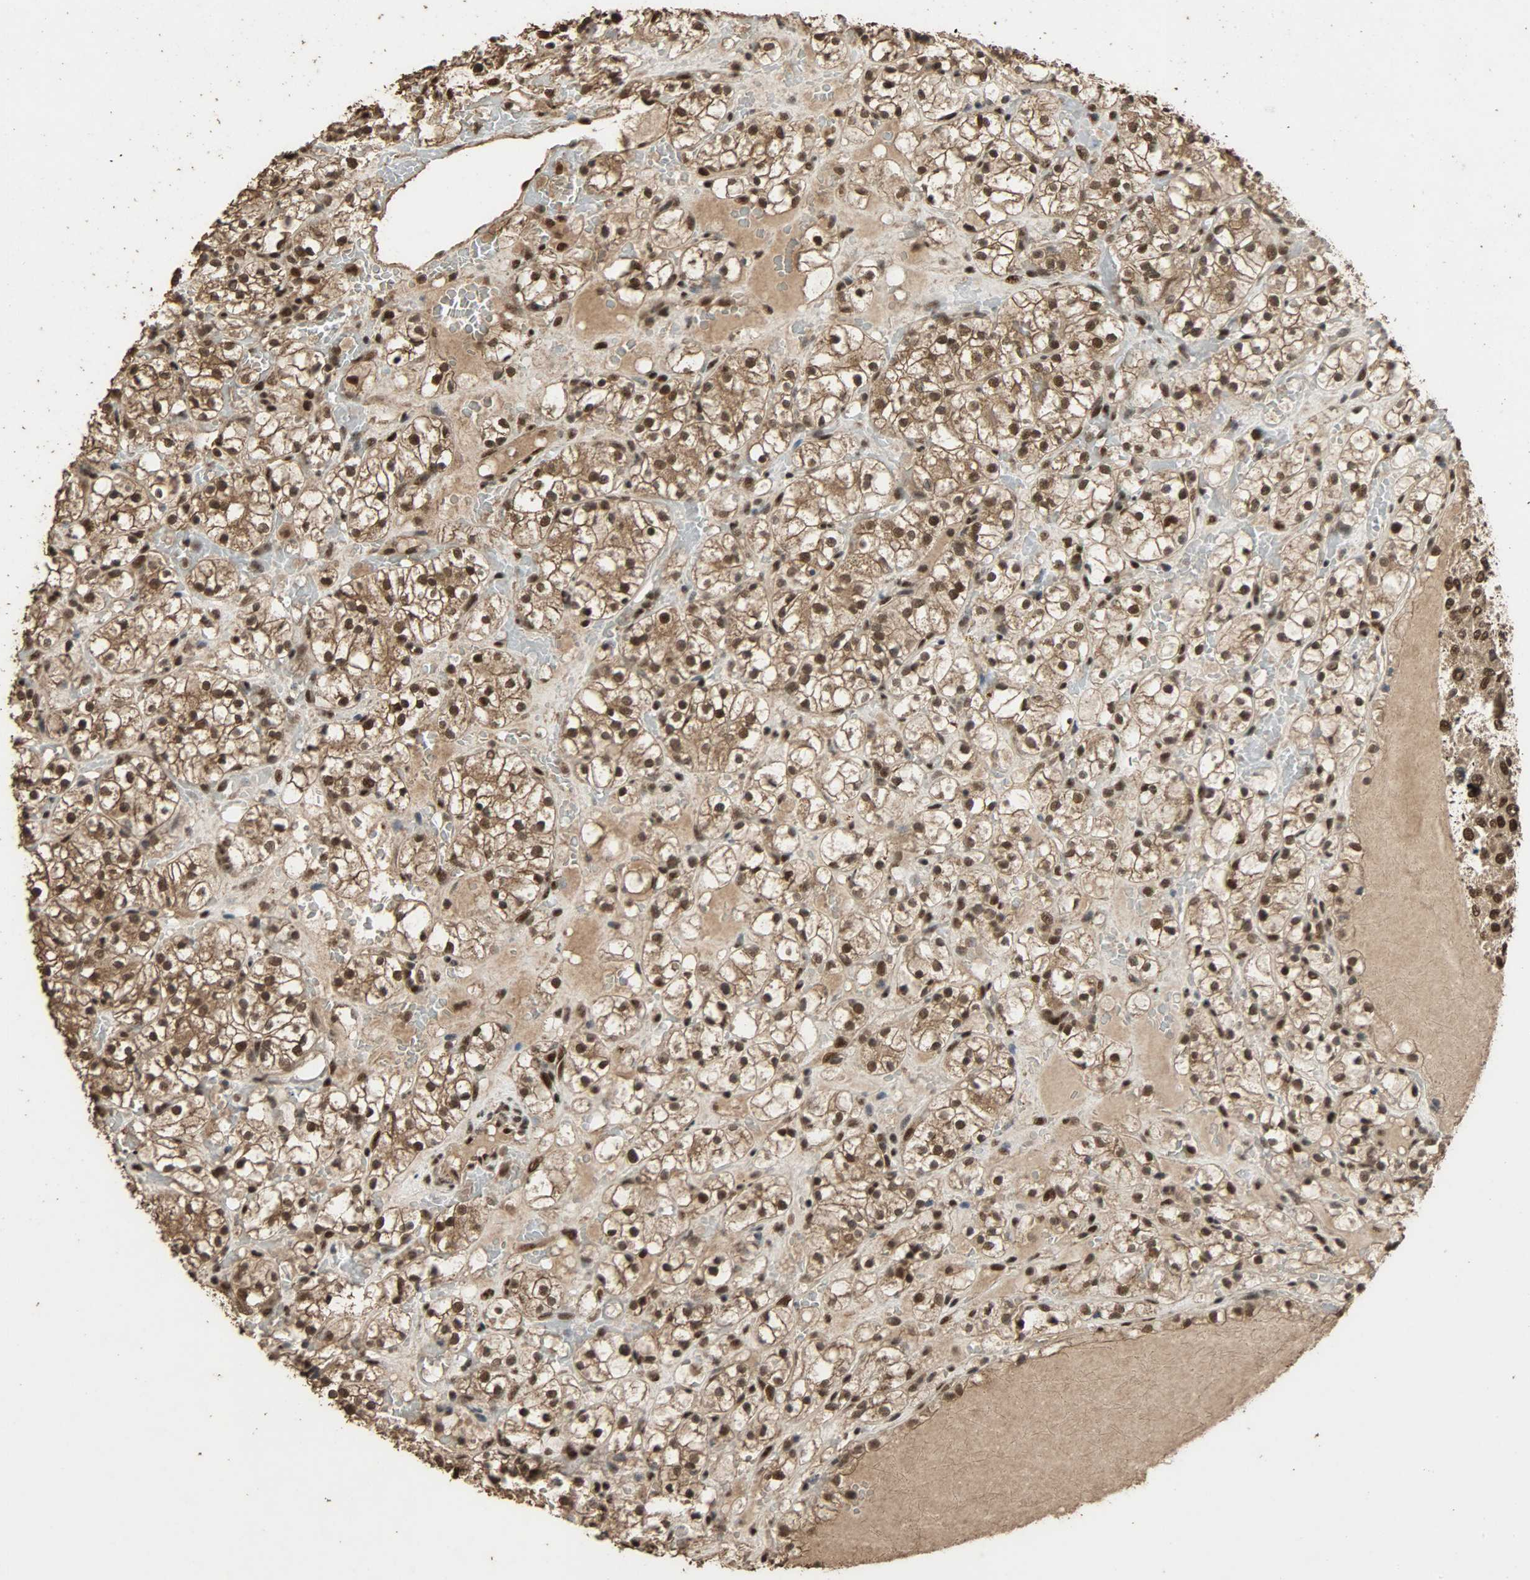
{"staining": {"intensity": "strong", "quantity": ">75%", "location": "cytoplasmic/membranous,nuclear"}, "tissue": "renal cancer", "cell_type": "Tumor cells", "image_type": "cancer", "snomed": [{"axis": "morphology", "description": "Adenocarcinoma, NOS"}, {"axis": "topography", "description": "Kidney"}], "caption": "This photomicrograph demonstrates IHC staining of human renal cancer (adenocarcinoma), with high strong cytoplasmic/membranous and nuclear expression in about >75% of tumor cells.", "gene": "CCNT2", "patient": {"sex": "female", "age": 60}}